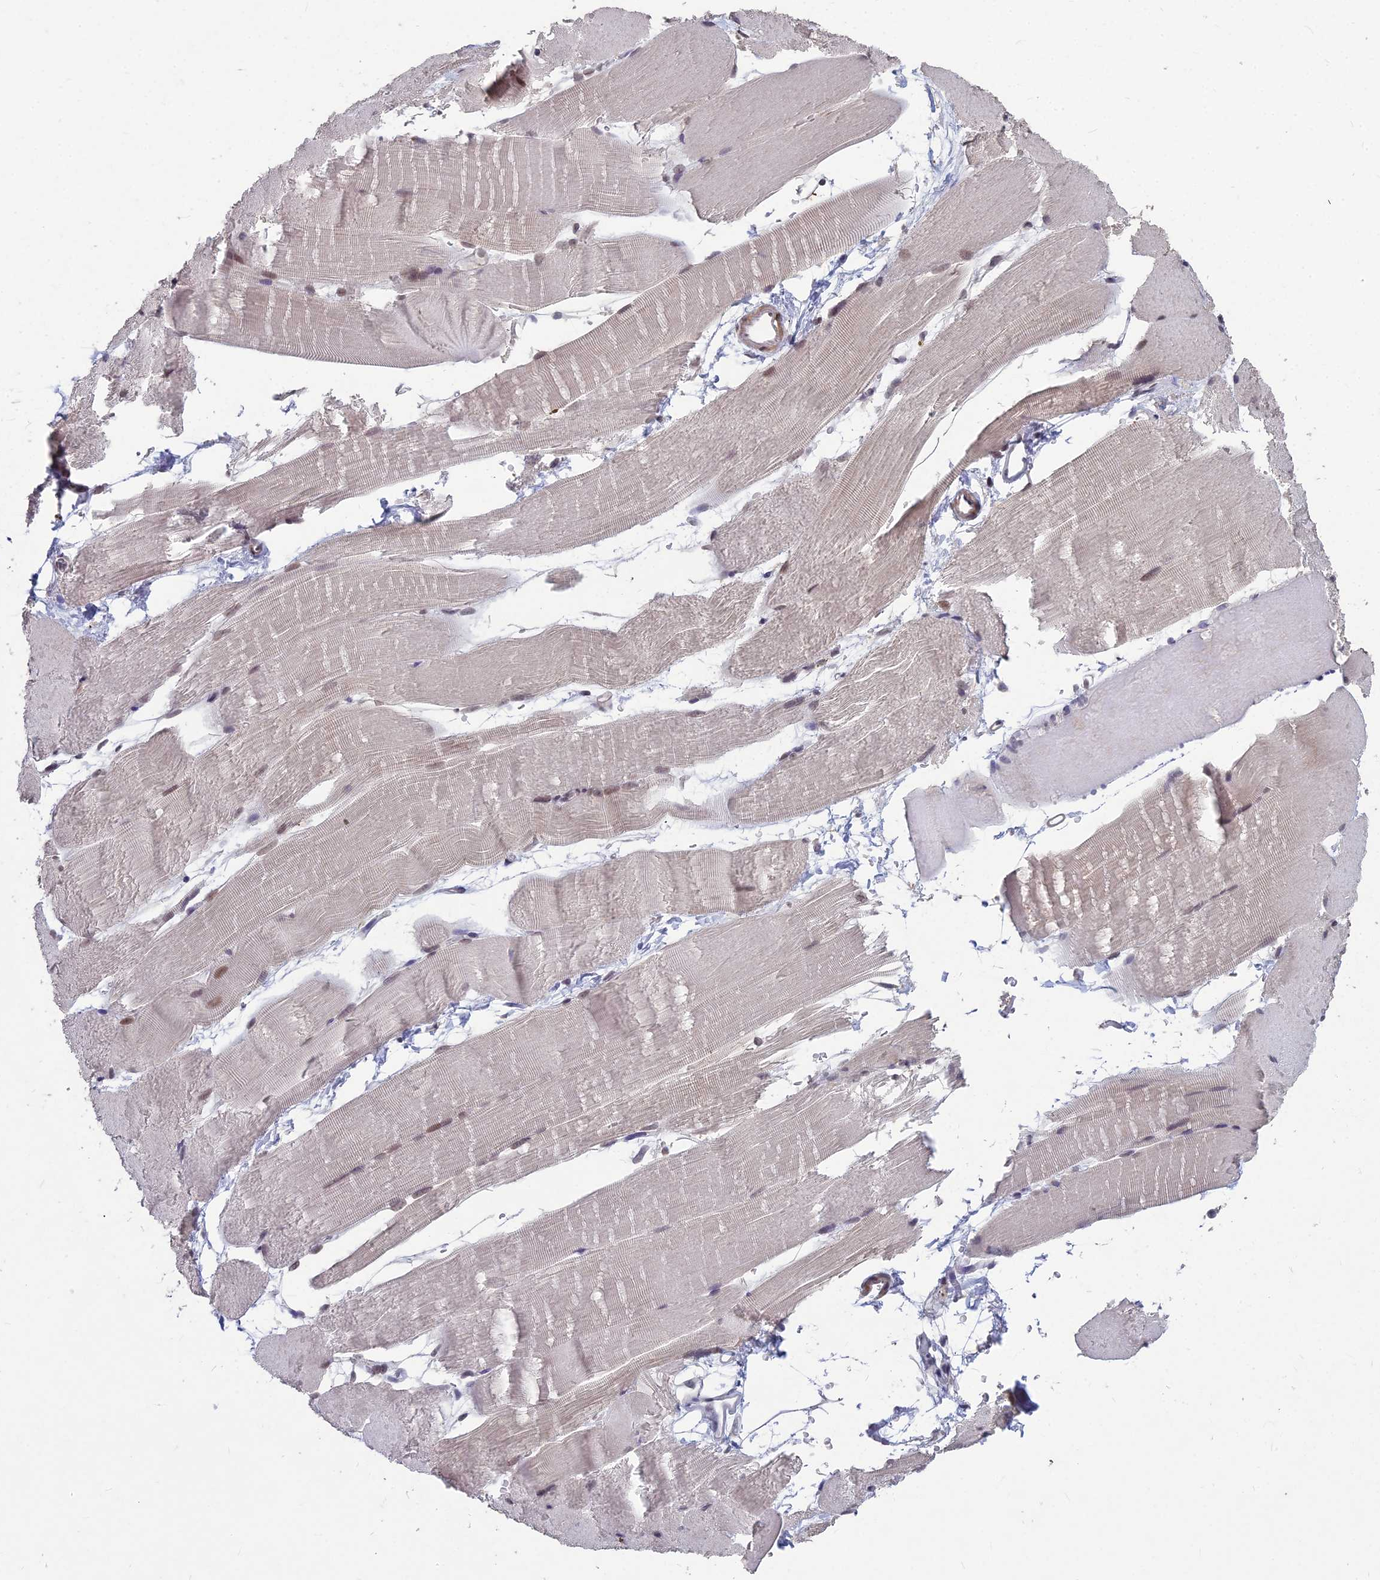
{"staining": {"intensity": "moderate", "quantity": "25%-75%", "location": "nuclear"}, "tissue": "skeletal muscle", "cell_type": "Myocytes", "image_type": "normal", "snomed": [{"axis": "morphology", "description": "Normal tissue, NOS"}, {"axis": "topography", "description": "Skeletal muscle"}, {"axis": "topography", "description": "Parathyroid gland"}], "caption": "A brown stain highlights moderate nuclear positivity of a protein in myocytes of benign human skeletal muscle.", "gene": "KAT7", "patient": {"sex": "female", "age": 37}}